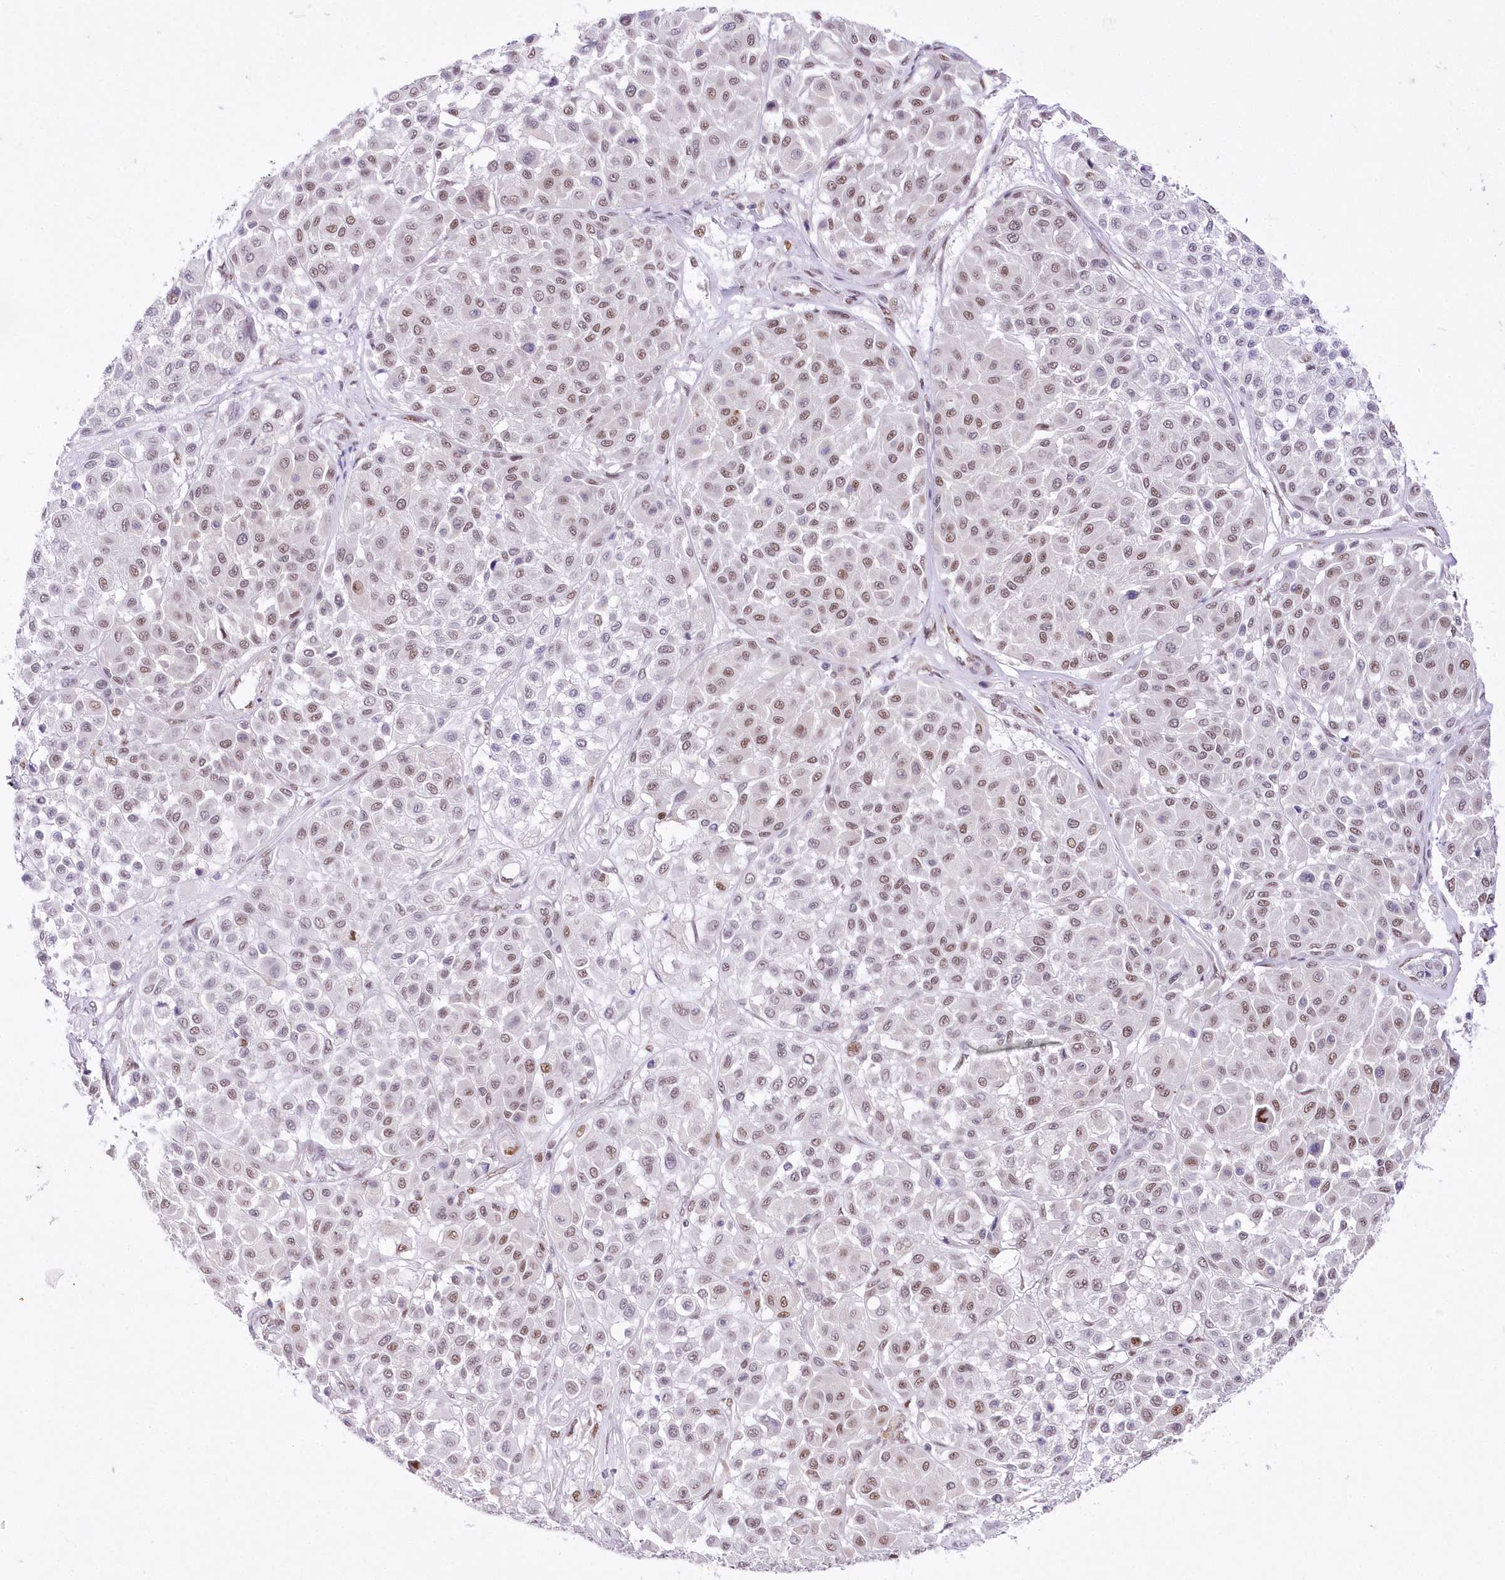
{"staining": {"intensity": "moderate", "quantity": "25%-75%", "location": "nuclear"}, "tissue": "melanoma", "cell_type": "Tumor cells", "image_type": "cancer", "snomed": [{"axis": "morphology", "description": "Malignant melanoma, Metastatic site"}, {"axis": "topography", "description": "Soft tissue"}], "caption": "Malignant melanoma (metastatic site) stained for a protein reveals moderate nuclear positivity in tumor cells. (brown staining indicates protein expression, while blue staining denotes nuclei).", "gene": "NSUN2", "patient": {"sex": "male", "age": 41}}